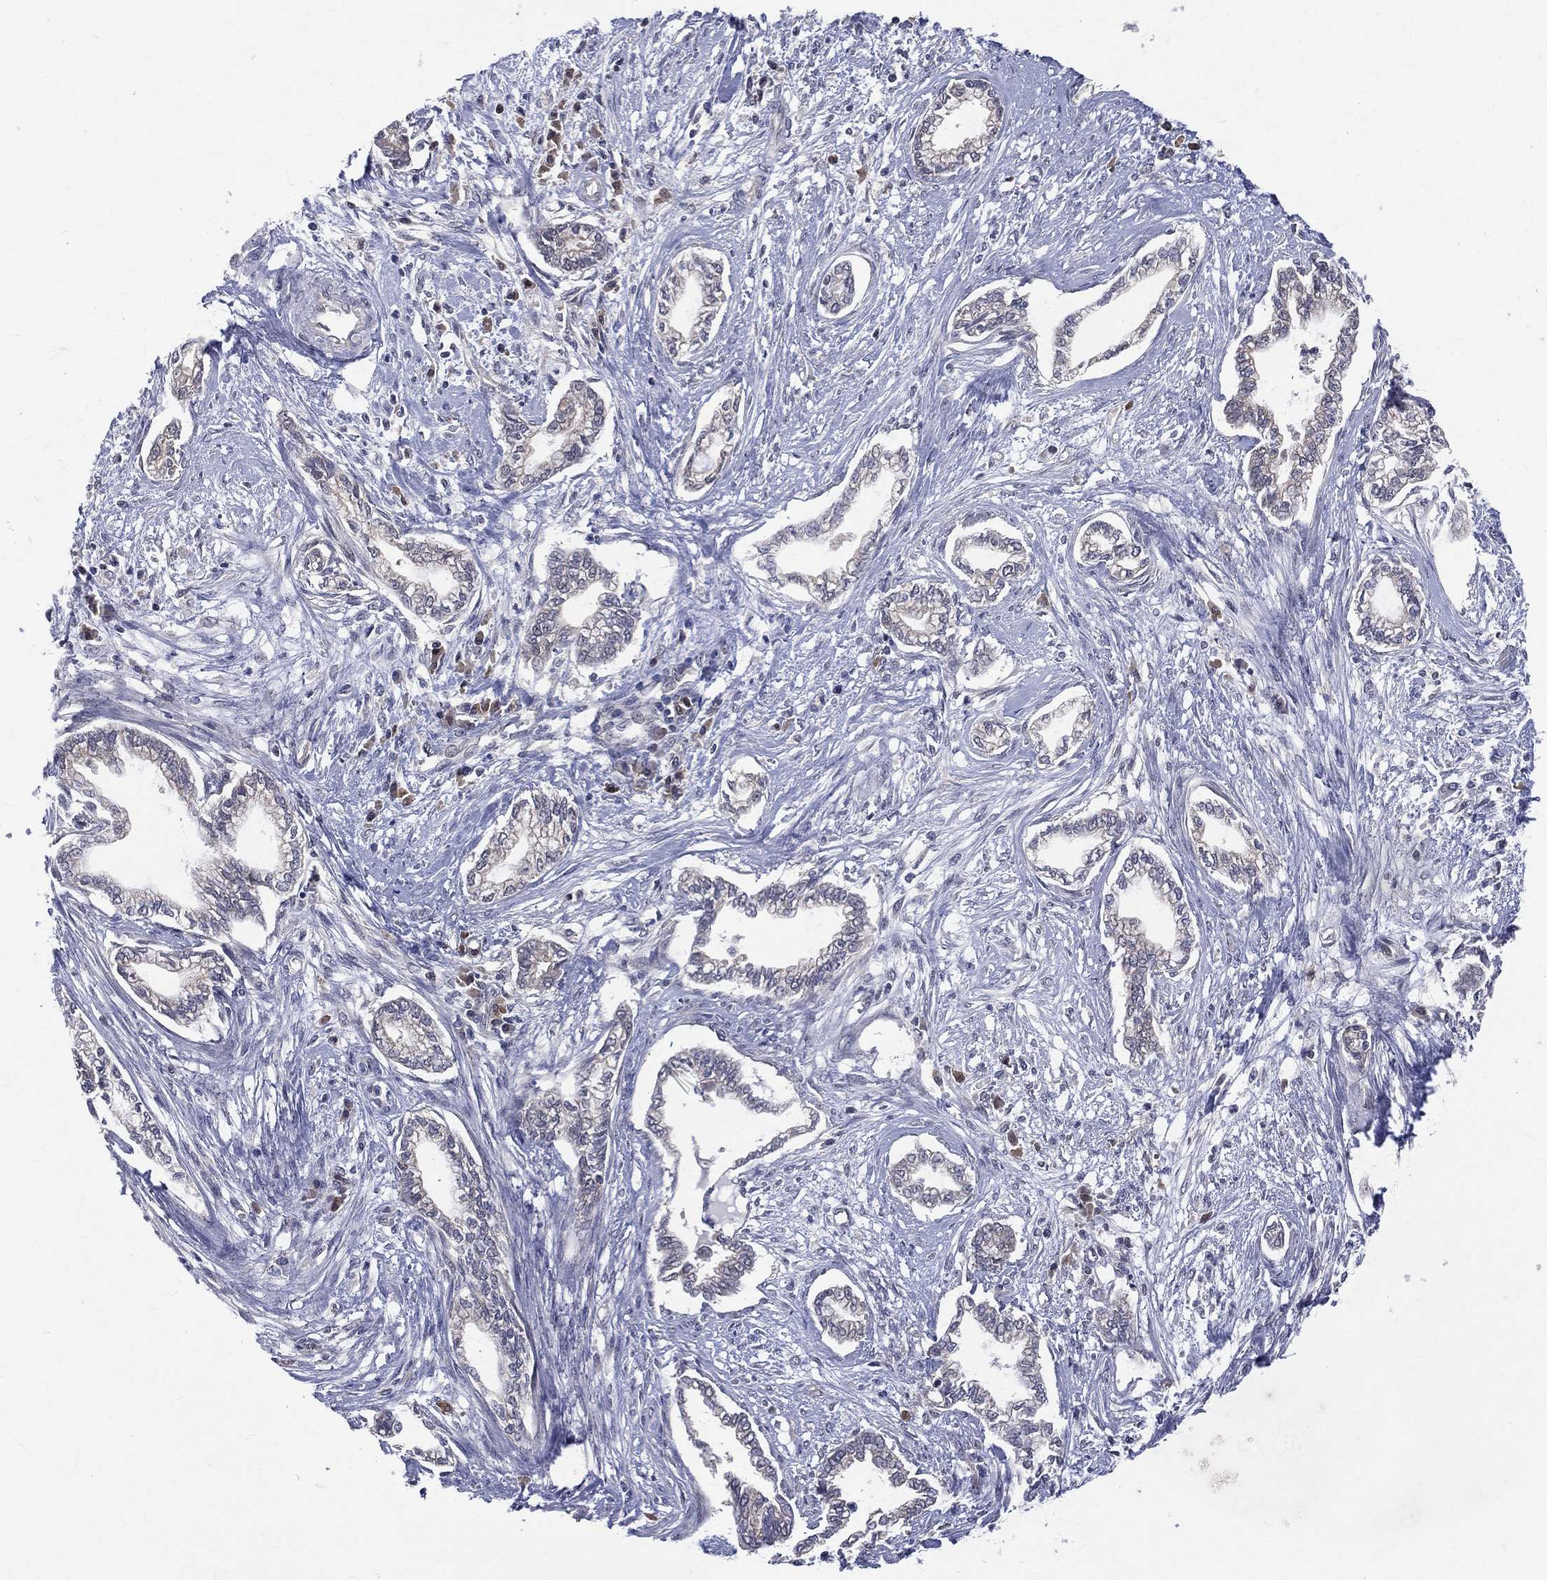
{"staining": {"intensity": "negative", "quantity": "none", "location": "none"}, "tissue": "cervical cancer", "cell_type": "Tumor cells", "image_type": "cancer", "snomed": [{"axis": "morphology", "description": "Adenocarcinoma, NOS"}, {"axis": "topography", "description": "Cervix"}], "caption": "A high-resolution micrograph shows immunohistochemistry staining of cervical cancer (adenocarcinoma), which demonstrates no significant expression in tumor cells.", "gene": "DLG4", "patient": {"sex": "female", "age": 62}}